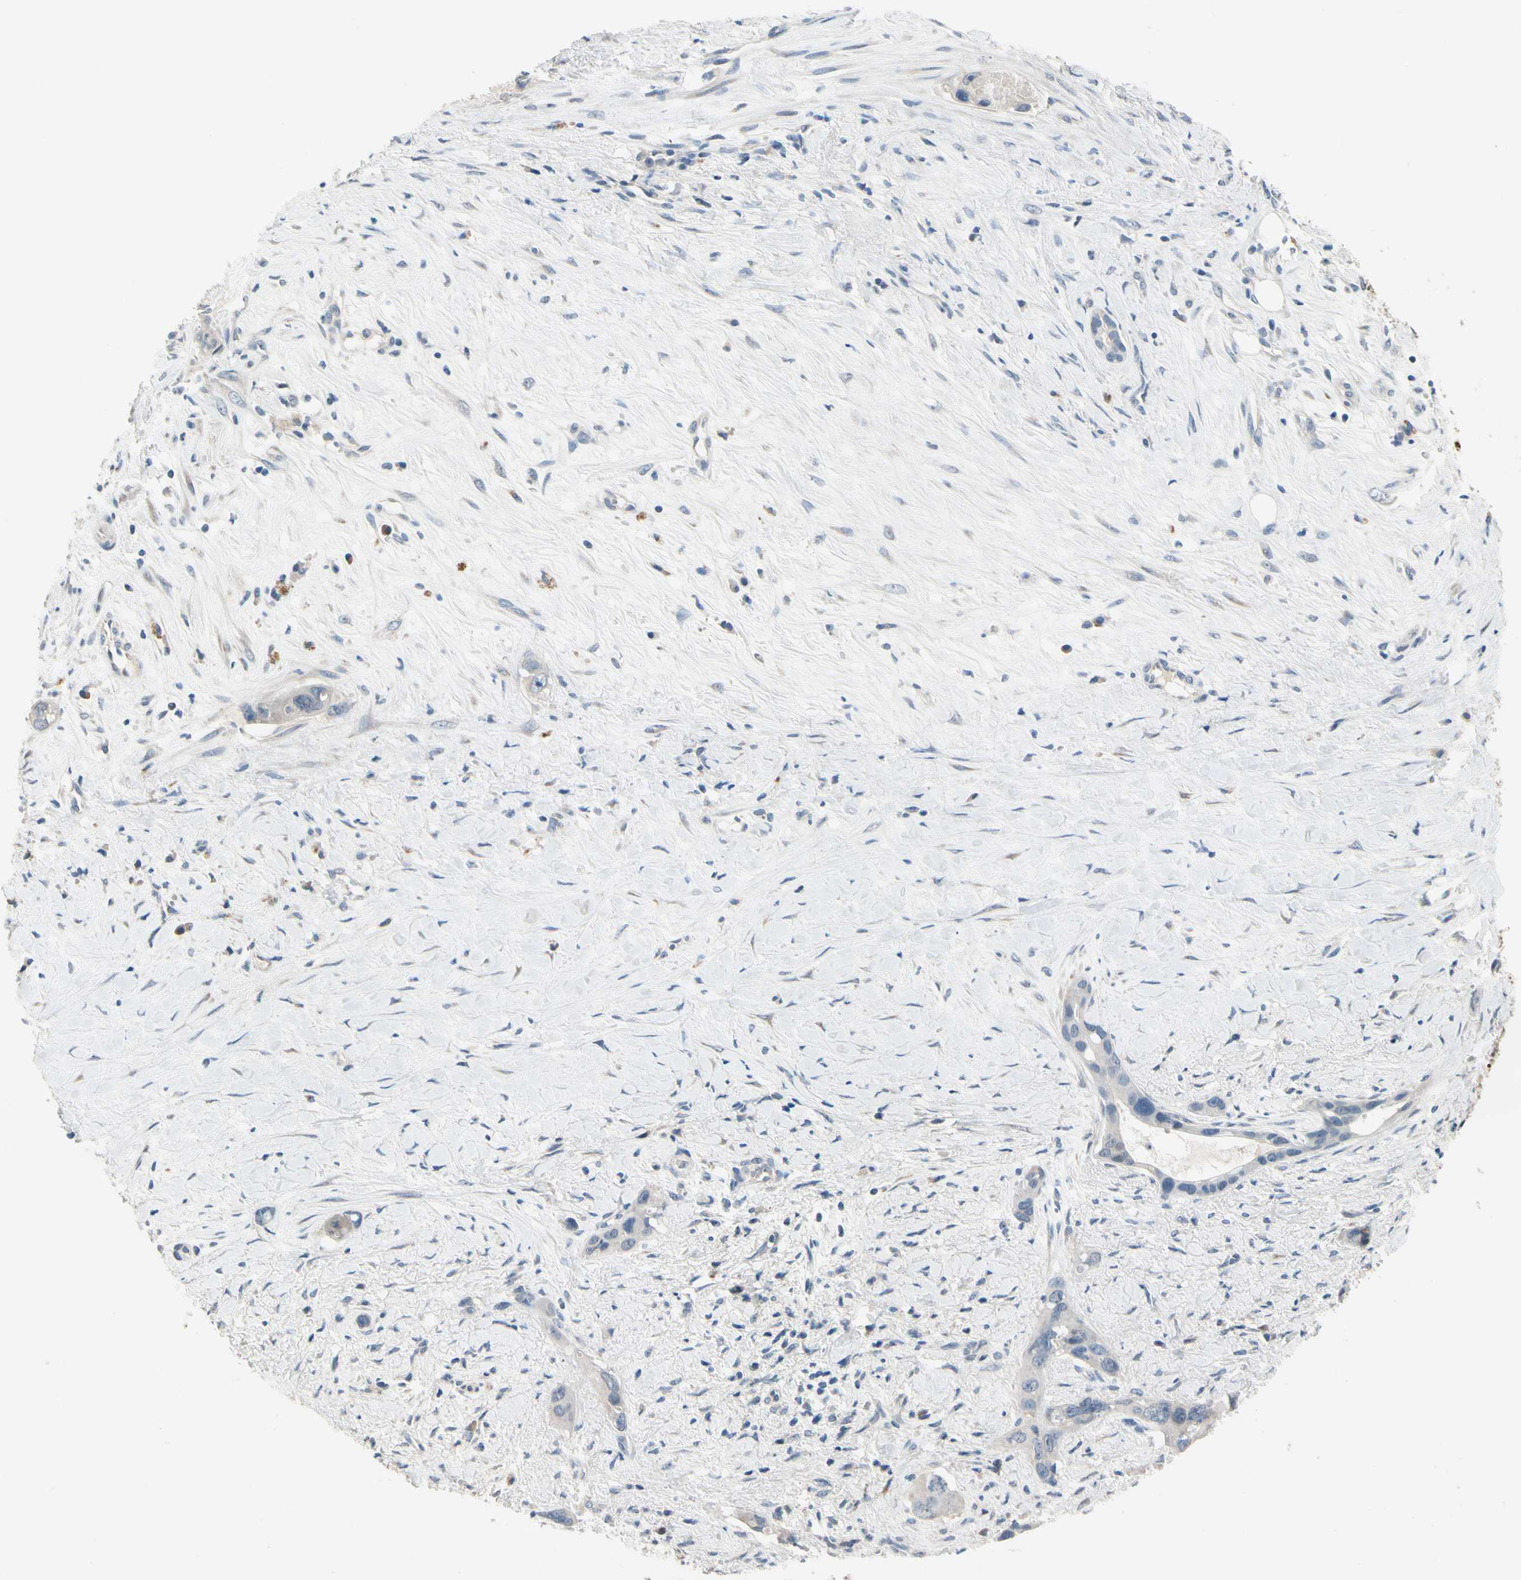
{"staining": {"intensity": "negative", "quantity": "none", "location": "none"}, "tissue": "liver cancer", "cell_type": "Tumor cells", "image_type": "cancer", "snomed": [{"axis": "morphology", "description": "Cholangiocarcinoma"}, {"axis": "topography", "description": "Liver"}], "caption": "Tumor cells show no significant protein positivity in cholangiocarcinoma (liver). The staining was performed using DAB (3,3'-diaminobenzidine) to visualize the protein expression in brown, while the nuclei were stained in blue with hematoxylin (Magnification: 20x).", "gene": "SLC27A6", "patient": {"sex": "female", "age": 65}}